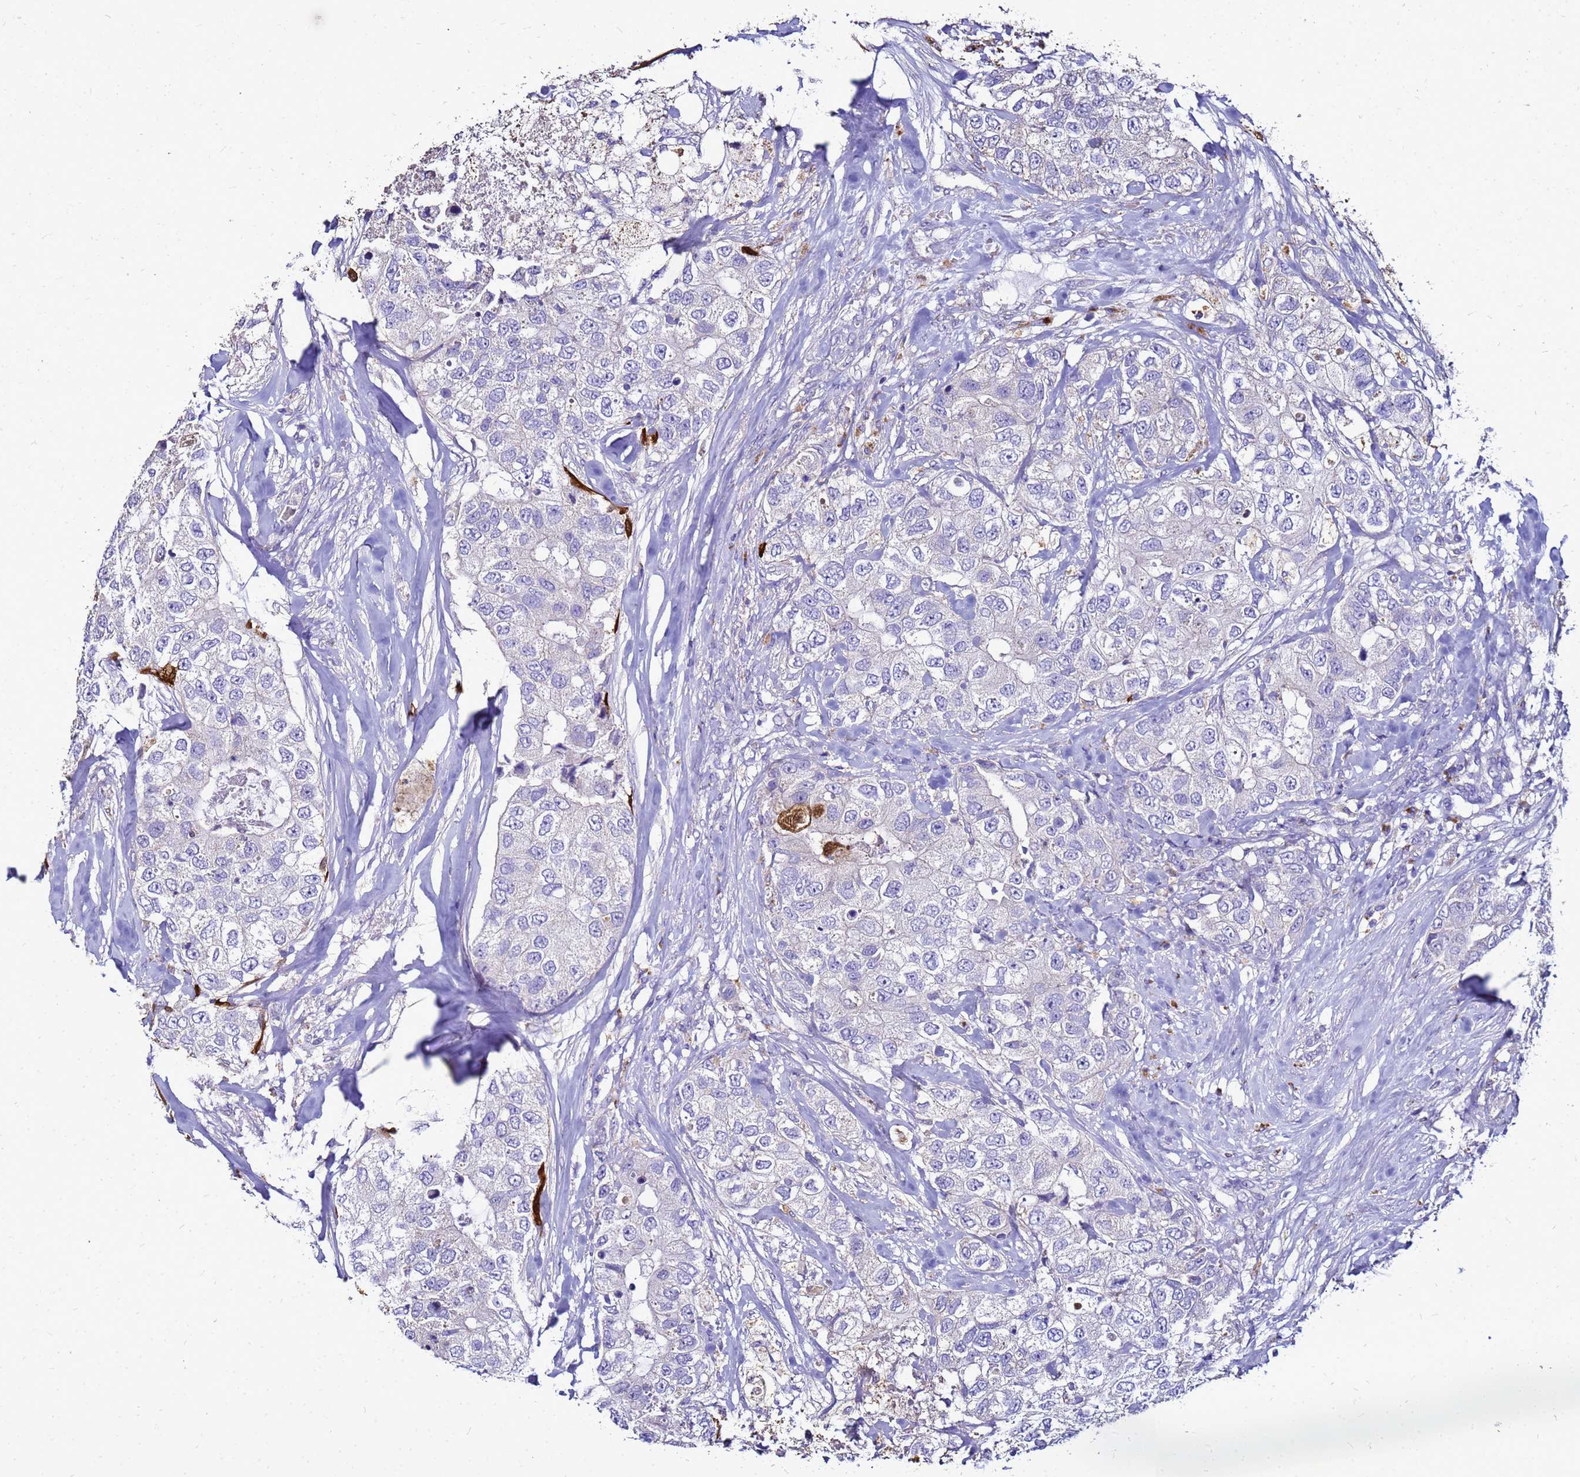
{"staining": {"intensity": "negative", "quantity": "none", "location": "none"}, "tissue": "breast cancer", "cell_type": "Tumor cells", "image_type": "cancer", "snomed": [{"axis": "morphology", "description": "Duct carcinoma"}, {"axis": "topography", "description": "Breast"}], "caption": "The immunohistochemistry (IHC) image has no significant staining in tumor cells of breast cancer (infiltrating ductal carcinoma) tissue. (DAB immunohistochemistry (IHC) with hematoxylin counter stain).", "gene": "S100A2", "patient": {"sex": "female", "age": 62}}